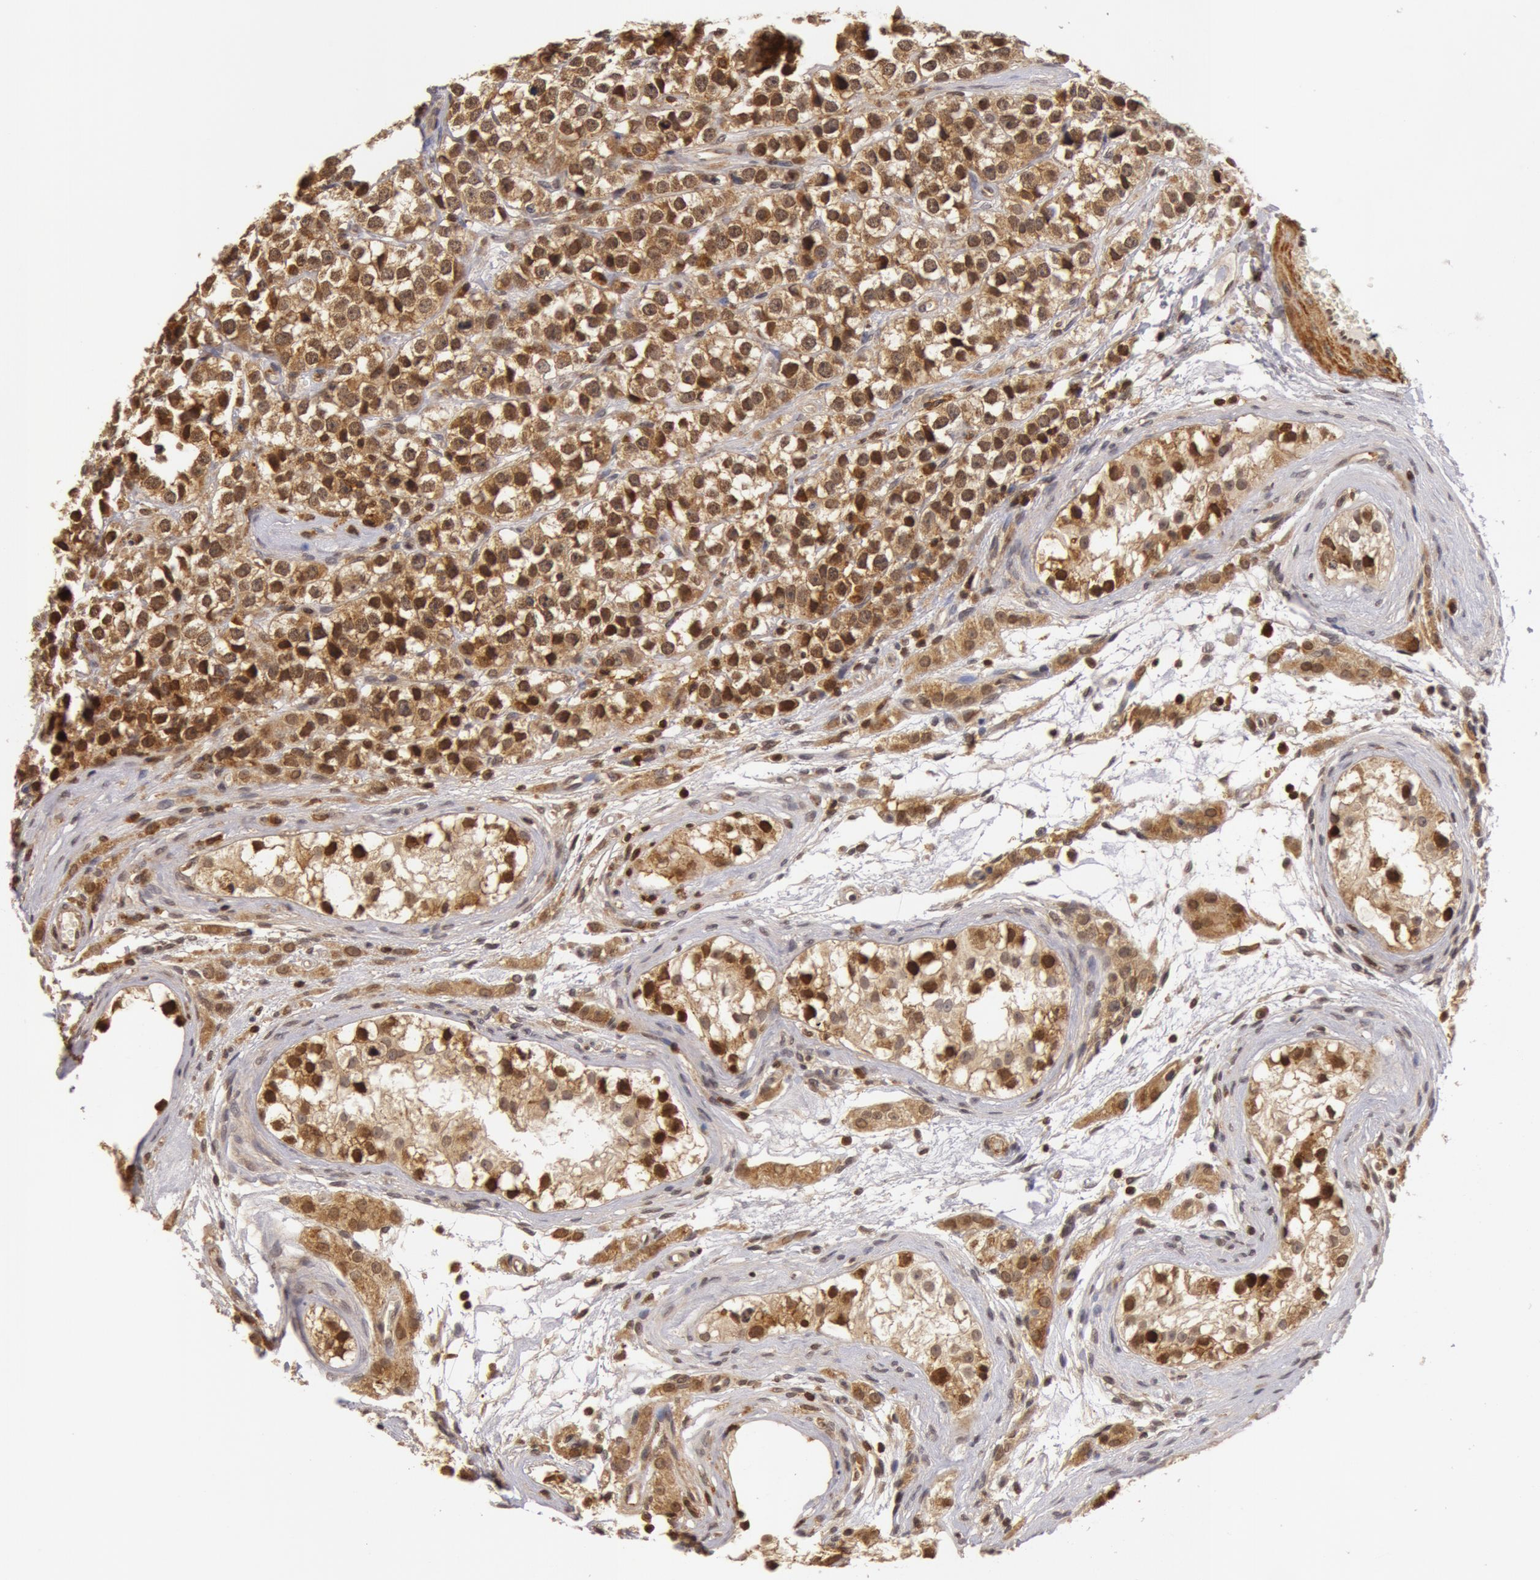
{"staining": {"intensity": "weak", "quantity": ">75%", "location": "cytoplasmic/membranous,nuclear"}, "tissue": "testis cancer", "cell_type": "Tumor cells", "image_type": "cancer", "snomed": [{"axis": "morphology", "description": "Seminoma, NOS"}, {"axis": "topography", "description": "Testis"}], "caption": "This is an image of immunohistochemistry staining of testis cancer, which shows weak expression in the cytoplasmic/membranous and nuclear of tumor cells.", "gene": "ZNF350", "patient": {"sex": "male", "age": 25}}